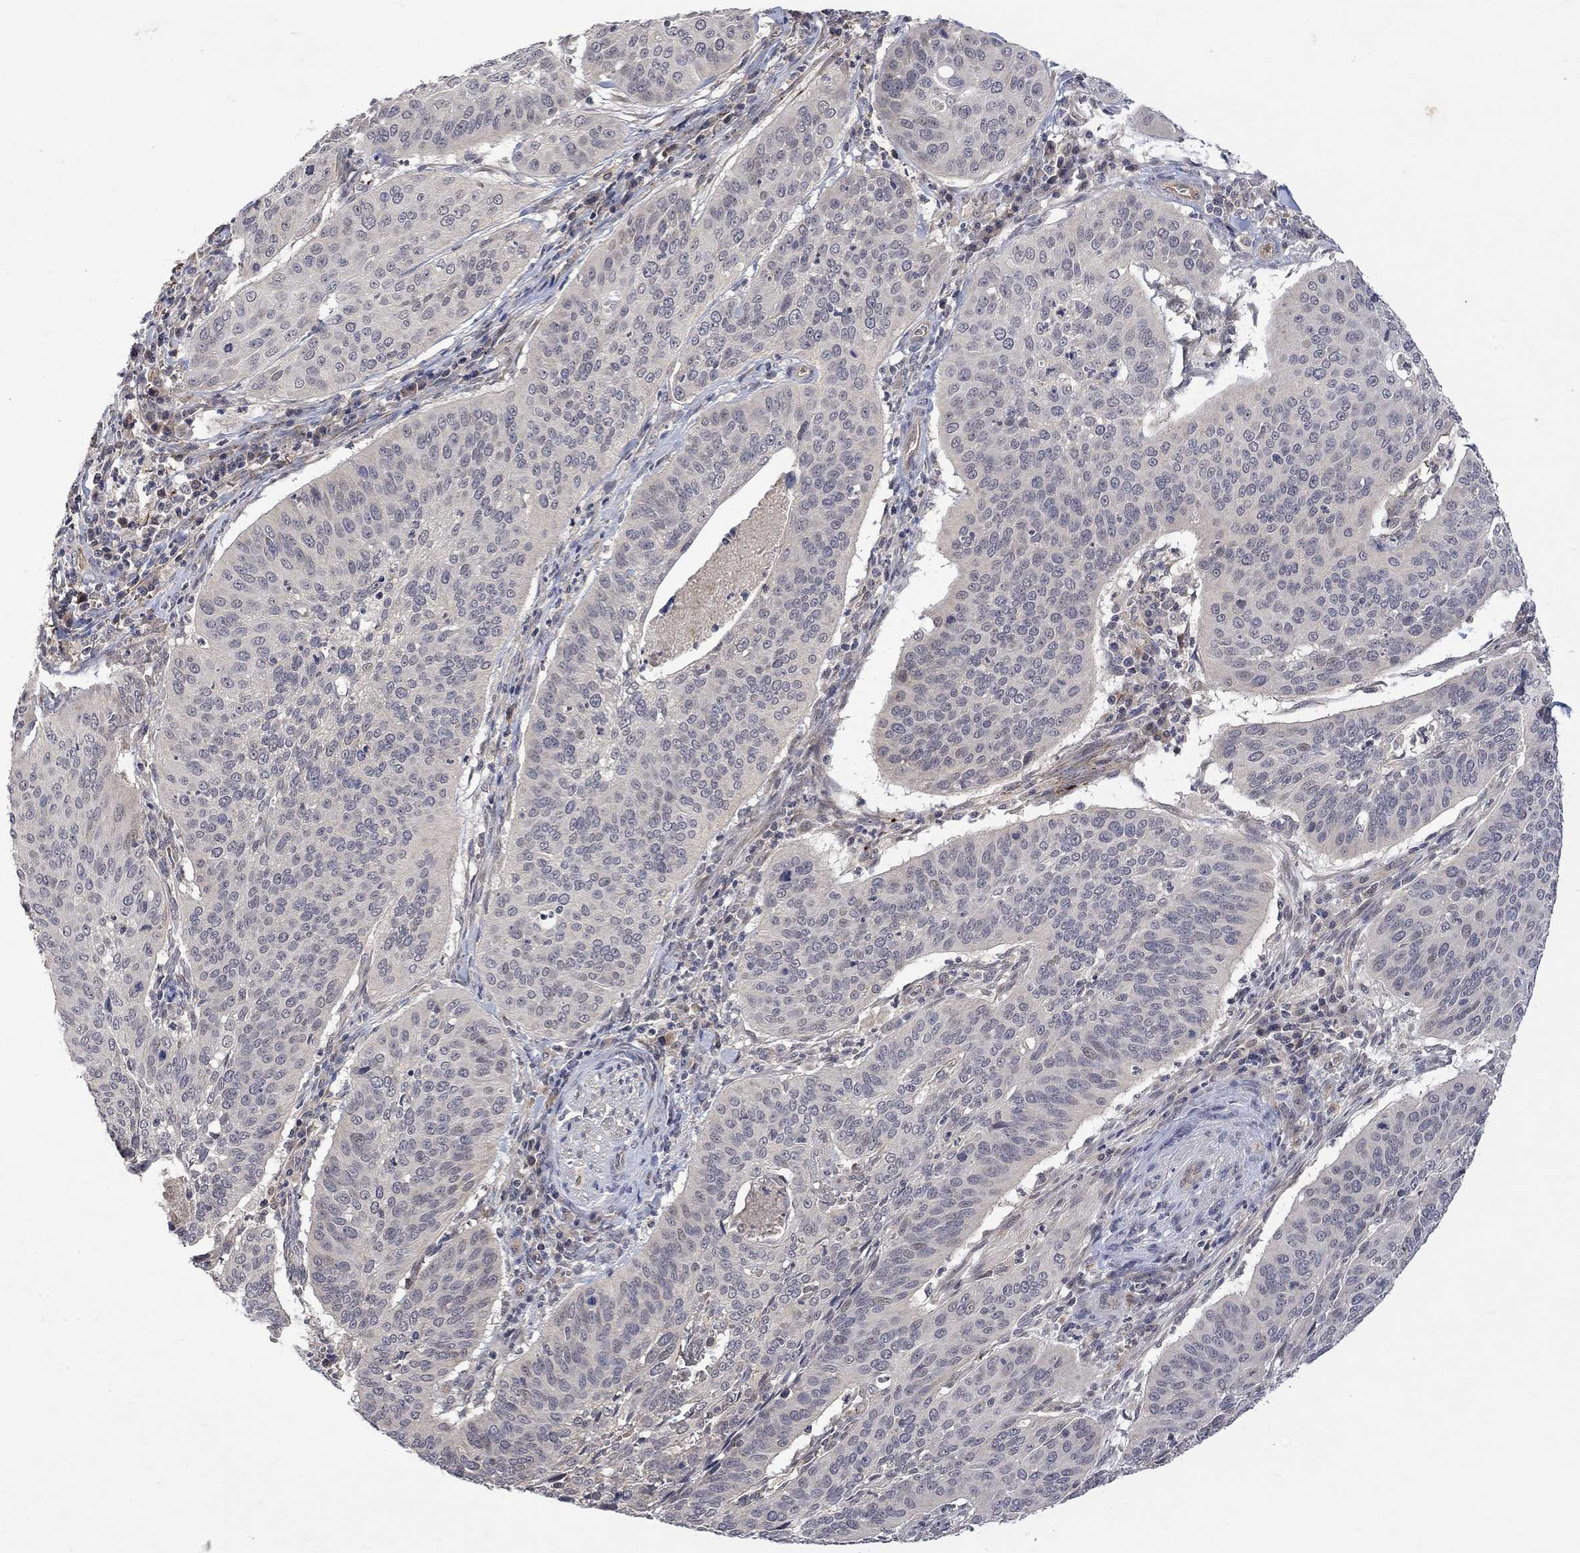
{"staining": {"intensity": "negative", "quantity": "none", "location": "none"}, "tissue": "cervical cancer", "cell_type": "Tumor cells", "image_type": "cancer", "snomed": [{"axis": "morphology", "description": "Normal tissue, NOS"}, {"axis": "morphology", "description": "Squamous cell carcinoma, NOS"}, {"axis": "topography", "description": "Cervix"}], "caption": "There is no significant staining in tumor cells of squamous cell carcinoma (cervical).", "gene": "GRIN2D", "patient": {"sex": "female", "age": 39}}